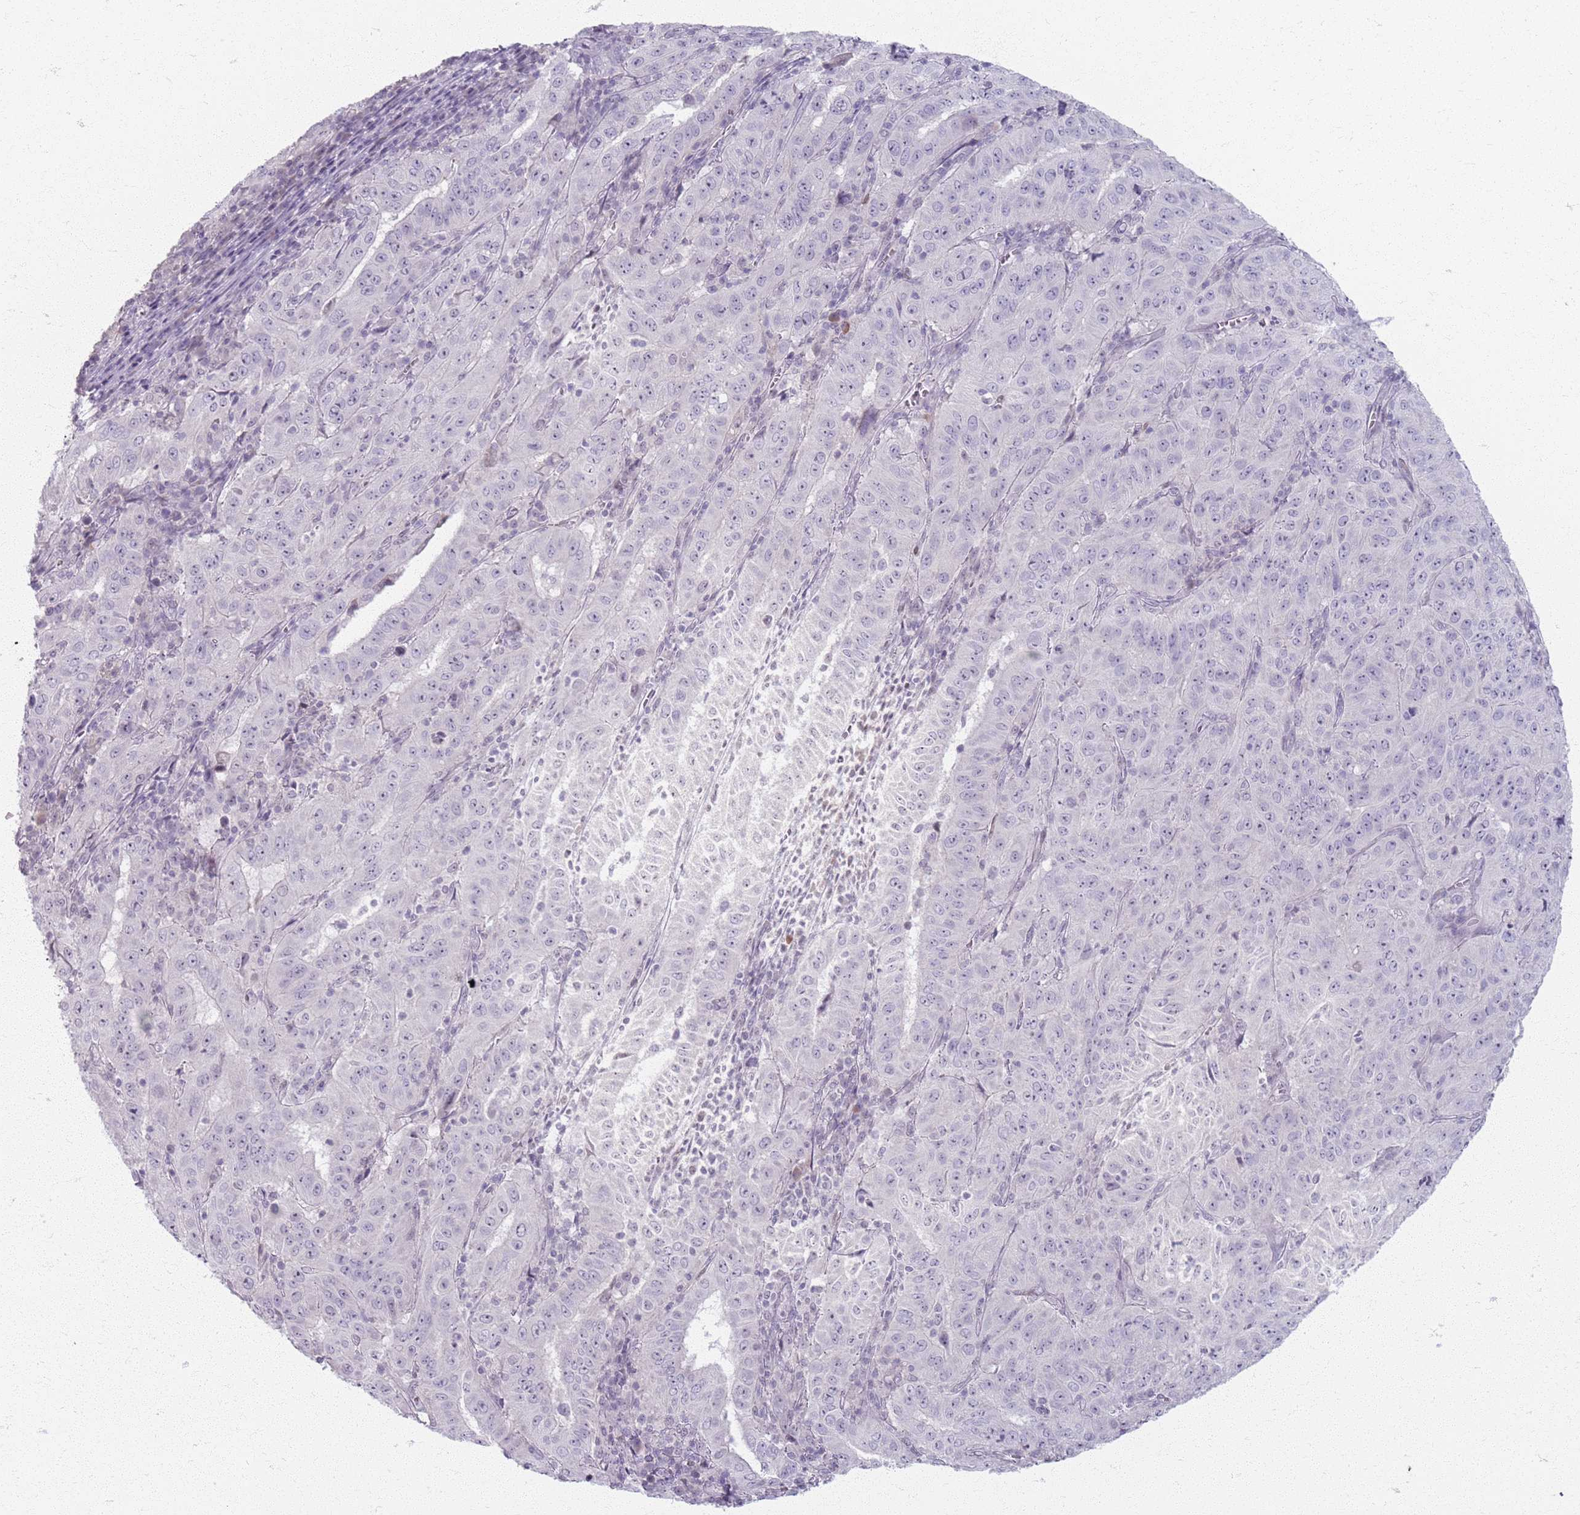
{"staining": {"intensity": "negative", "quantity": "none", "location": "none"}, "tissue": "pancreatic cancer", "cell_type": "Tumor cells", "image_type": "cancer", "snomed": [{"axis": "morphology", "description": "Adenocarcinoma, NOS"}, {"axis": "topography", "description": "Pancreas"}], "caption": "This is an immunohistochemistry image of pancreatic cancer (adenocarcinoma). There is no positivity in tumor cells.", "gene": "CRIPT", "patient": {"sex": "male", "age": 63}}